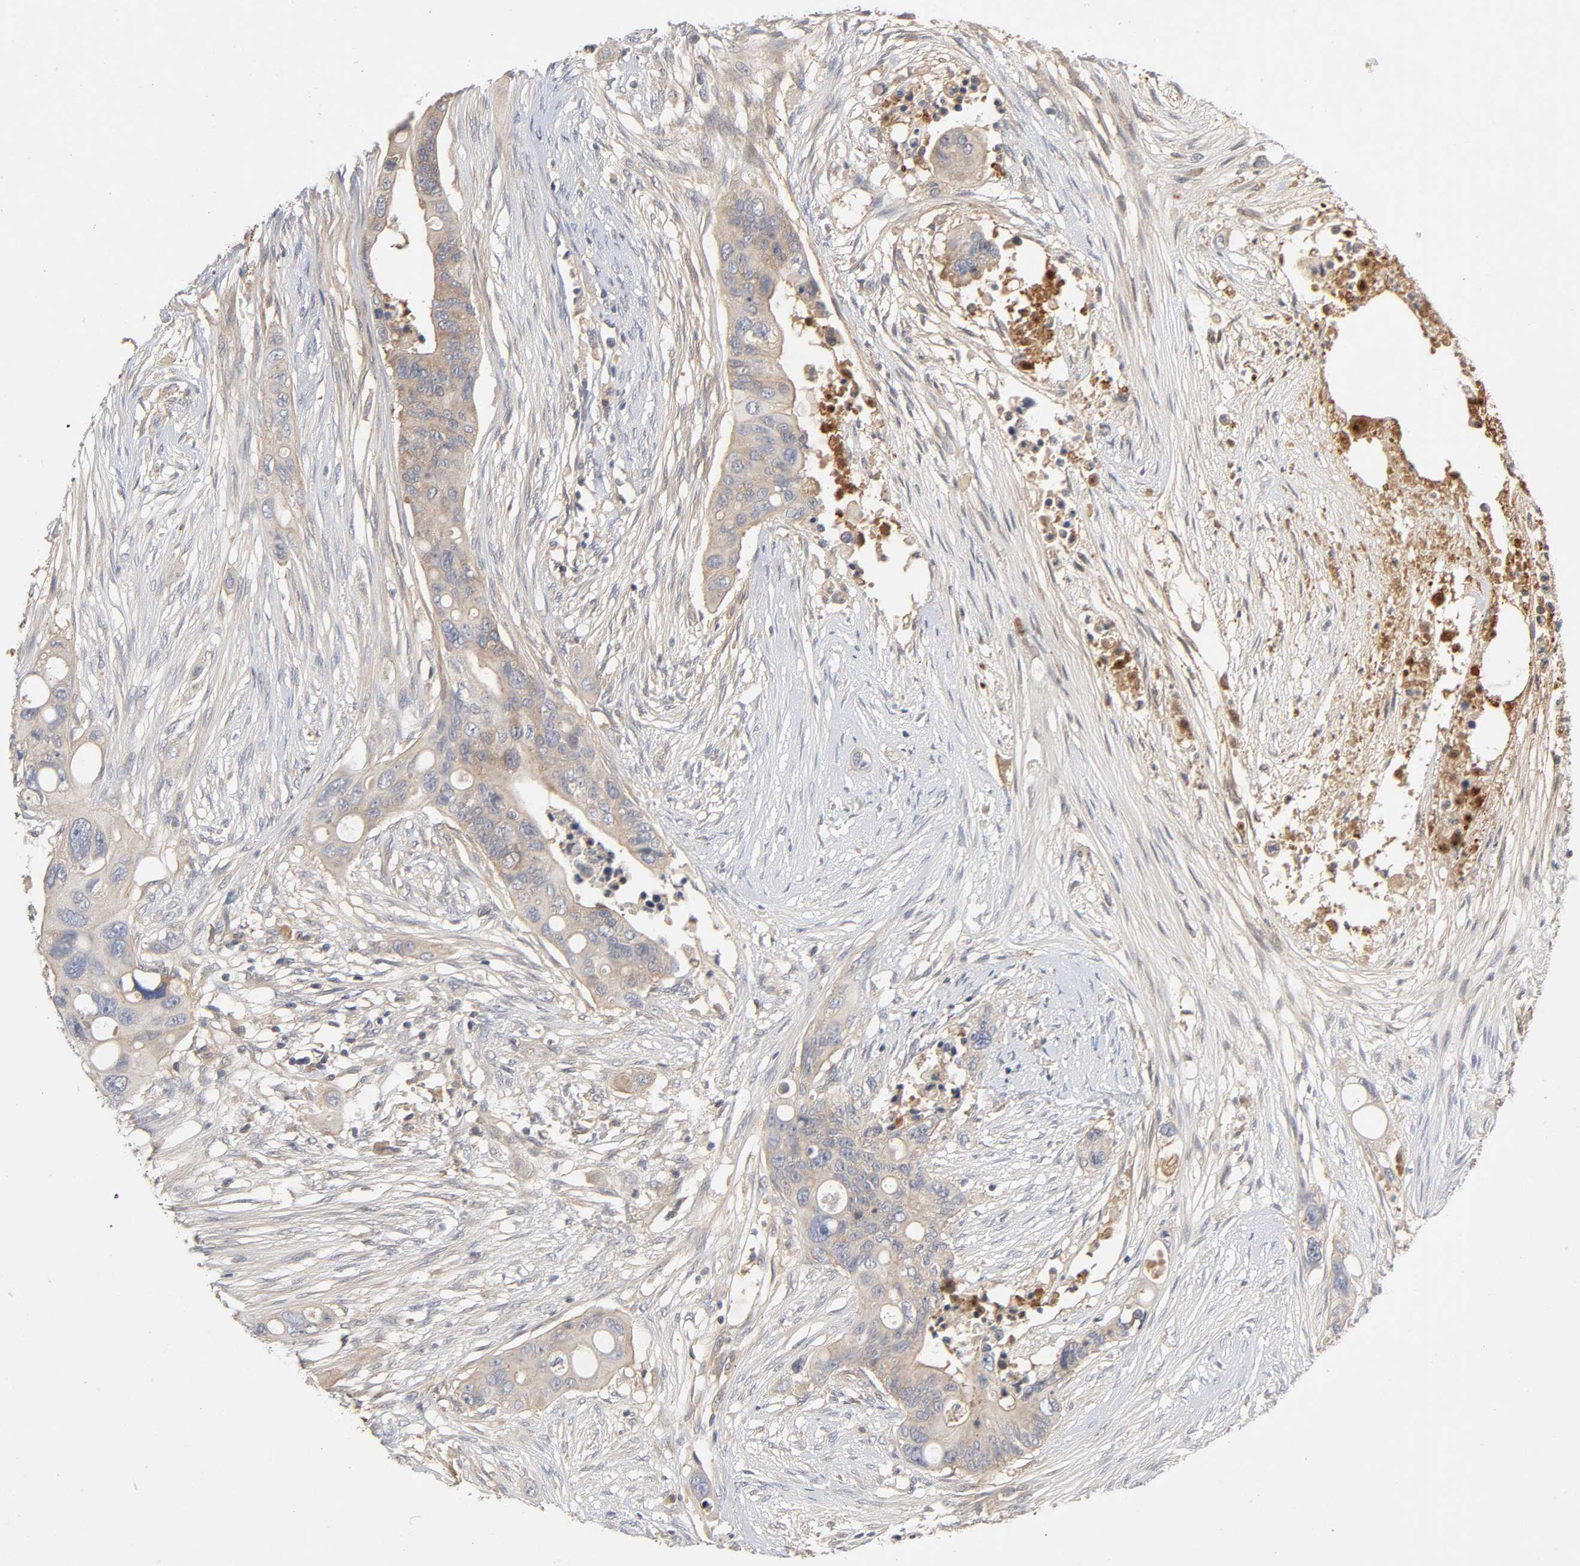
{"staining": {"intensity": "moderate", "quantity": ">75%", "location": "cytoplasmic/membranous"}, "tissue": "colorectal cancer", "cell_type": "Tumor cells", "image_type": "cancer", "snomed": [{"axis": "morphology", "description": "Adenocarcinoma, NOS"}, {"axis": "topography", "description": "Colon"}], "caption": "Tumor cells display moderate cytoplasmic/membranous expression in approximately >75% of cells in colorectal cancer.", "gene": "CPB2", "patient": {"sex": "female", "age": 57}}